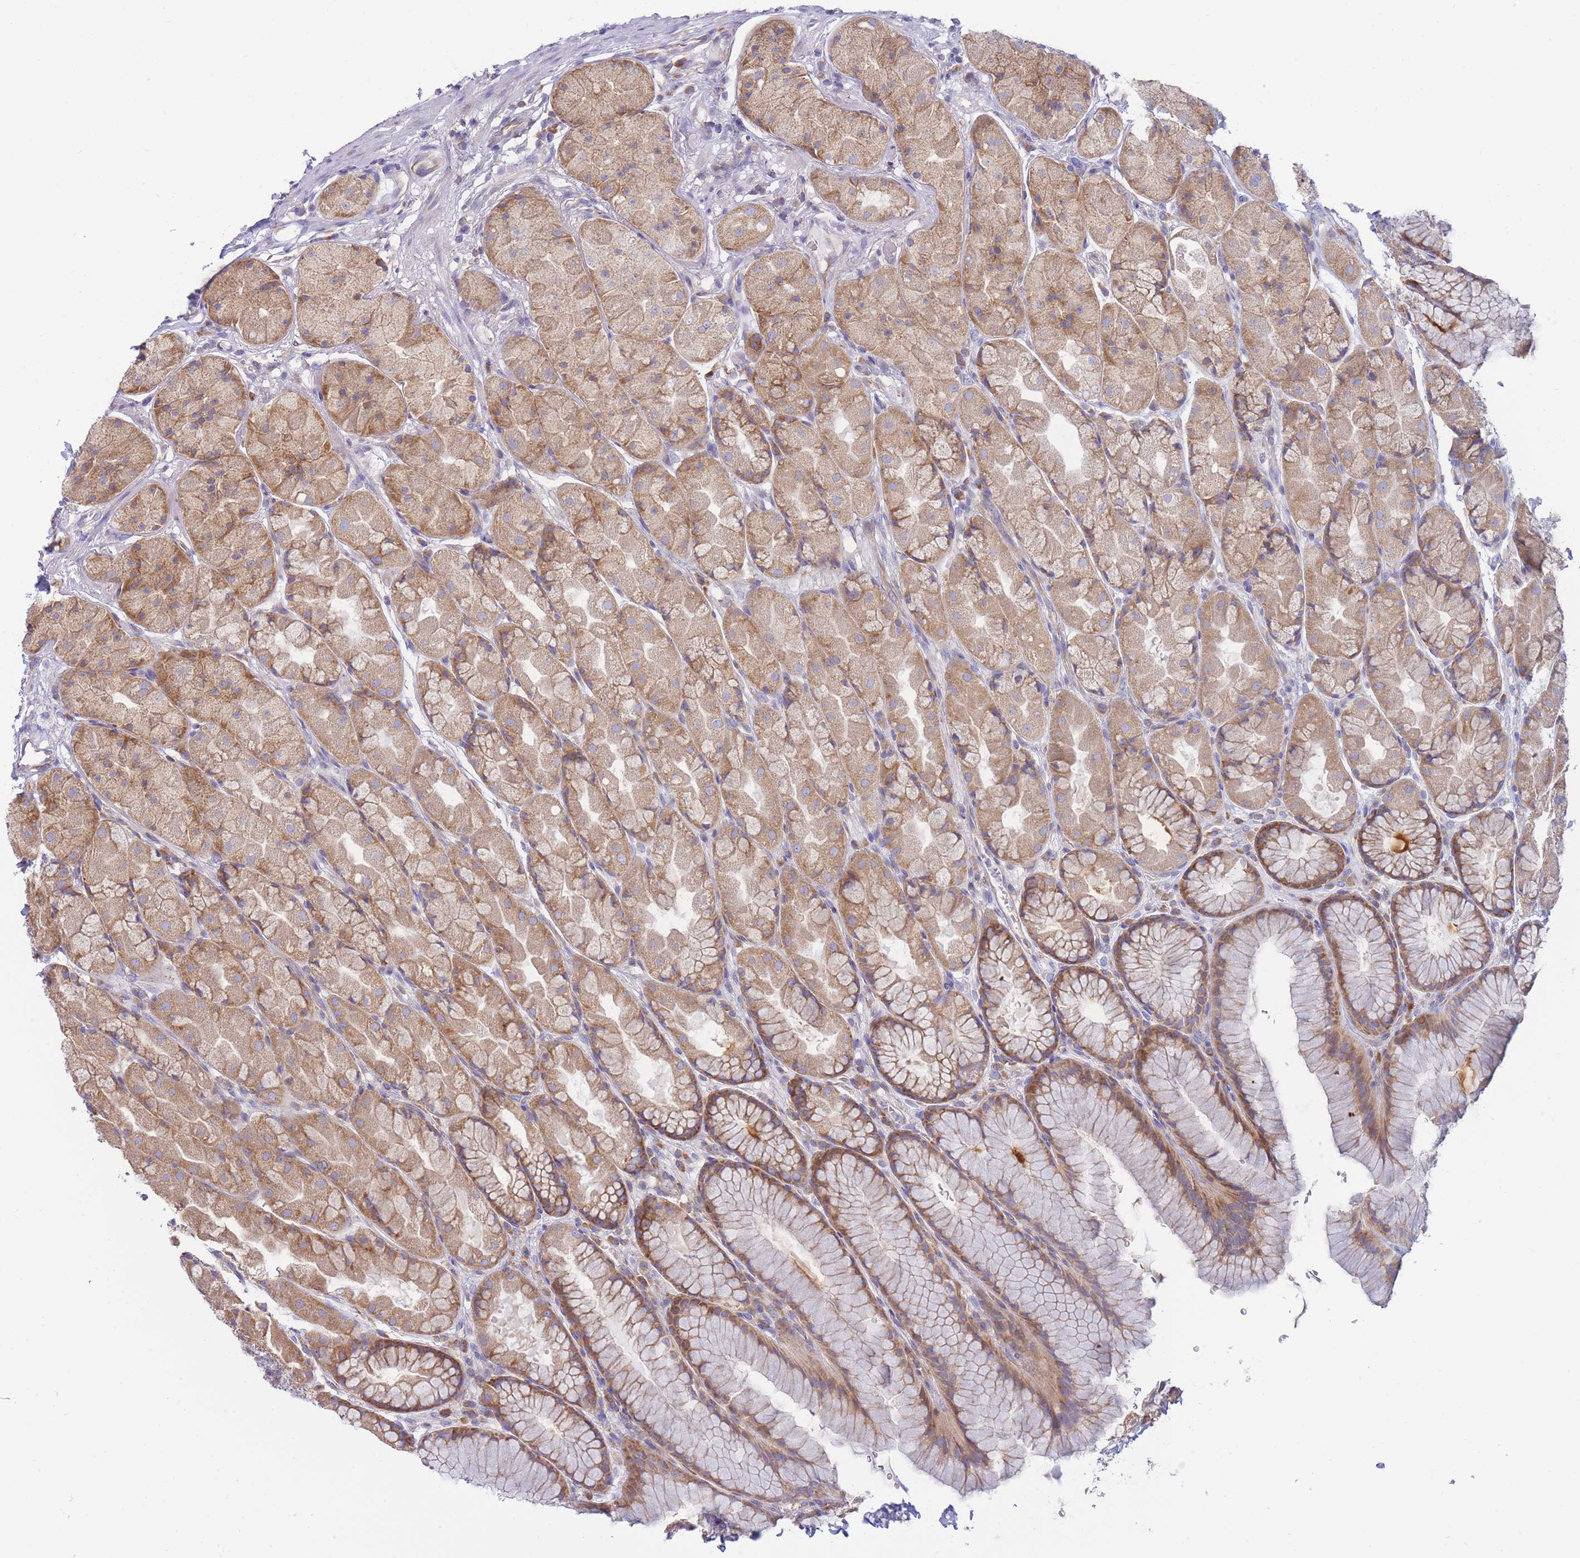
{"staining": {"intensity": "moderate", "quantity": ">75%", "location": "cytoplasmic/membranous"}, "tissue": "stomach", "cell_type": "Glandular cells", "image_type": "normal", "snomed": [{"axis": "morphology", "description": "Normal tissue, NOS"}, {"axis": "topography", "description": "Stomach"}], "caption": "Unremarkable stomach reveals moderate cytoplasmic/membranous staining in about >75% of glandular cells, visualized by immunohistochemistry.", "gene": "SH2B2", "patient": {"sex": "male", "age": 57}}